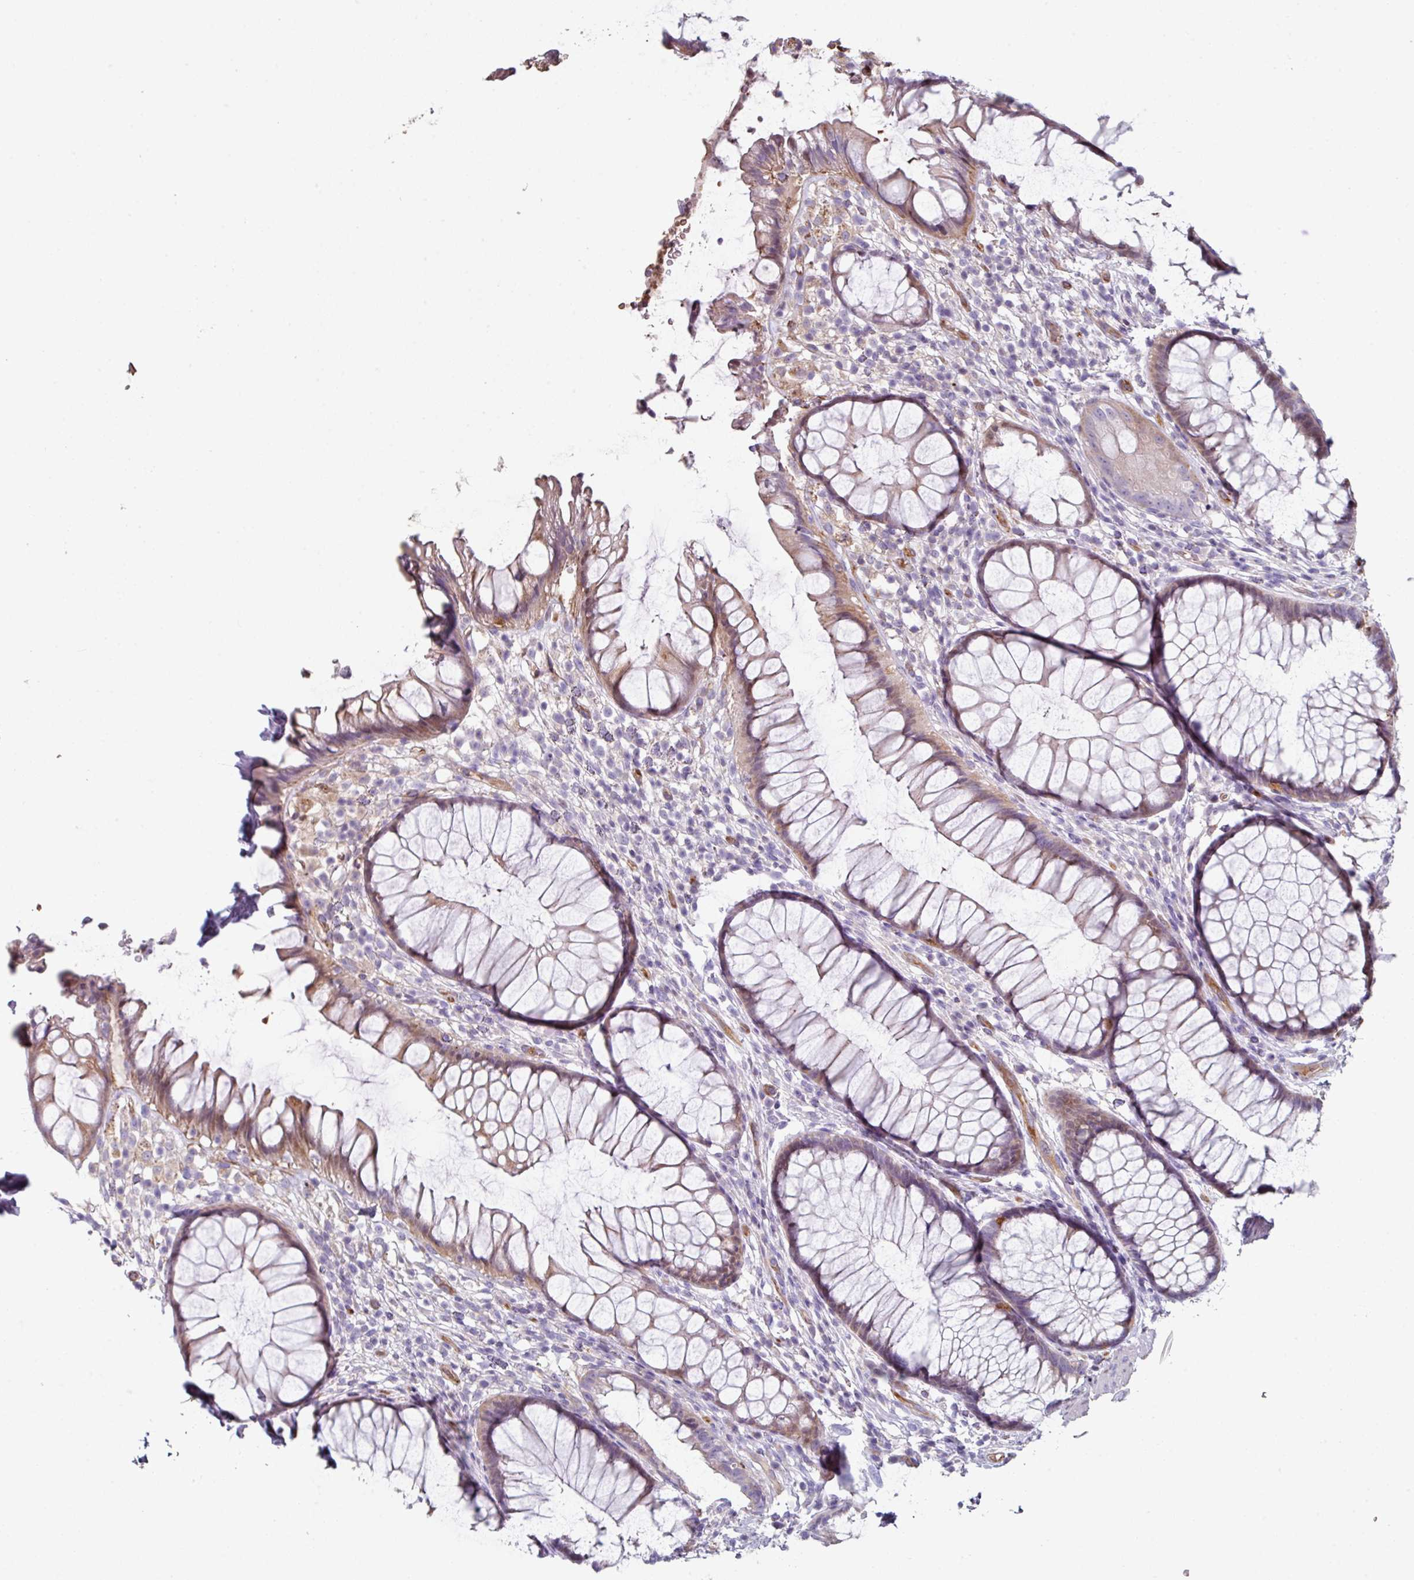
{"staining": {"intensity": "moderate", "quantity": ">75%", "location": "cytoplasmic/membranous"}, "tissue": "rectum", "cell_type": "Glandular cells", "image_type": "normal", "snomed": [{"axis": "morphology", "description": "Normal tissue, NOS"}, {"axis": "topography", "description": "Smooth muscle"}, {"axis": "topography", "description": "Rectum"}], "caption": "Rectum stained with DAB (3,3'-diaminobenzidine) immunohistochemistry (IHC) displays medium levels of moderate cytoplasmic/membranous staining in about >75% of glandular cells.", "gene": "ANO9", "patient": {"sex": "male", "age": 53}}